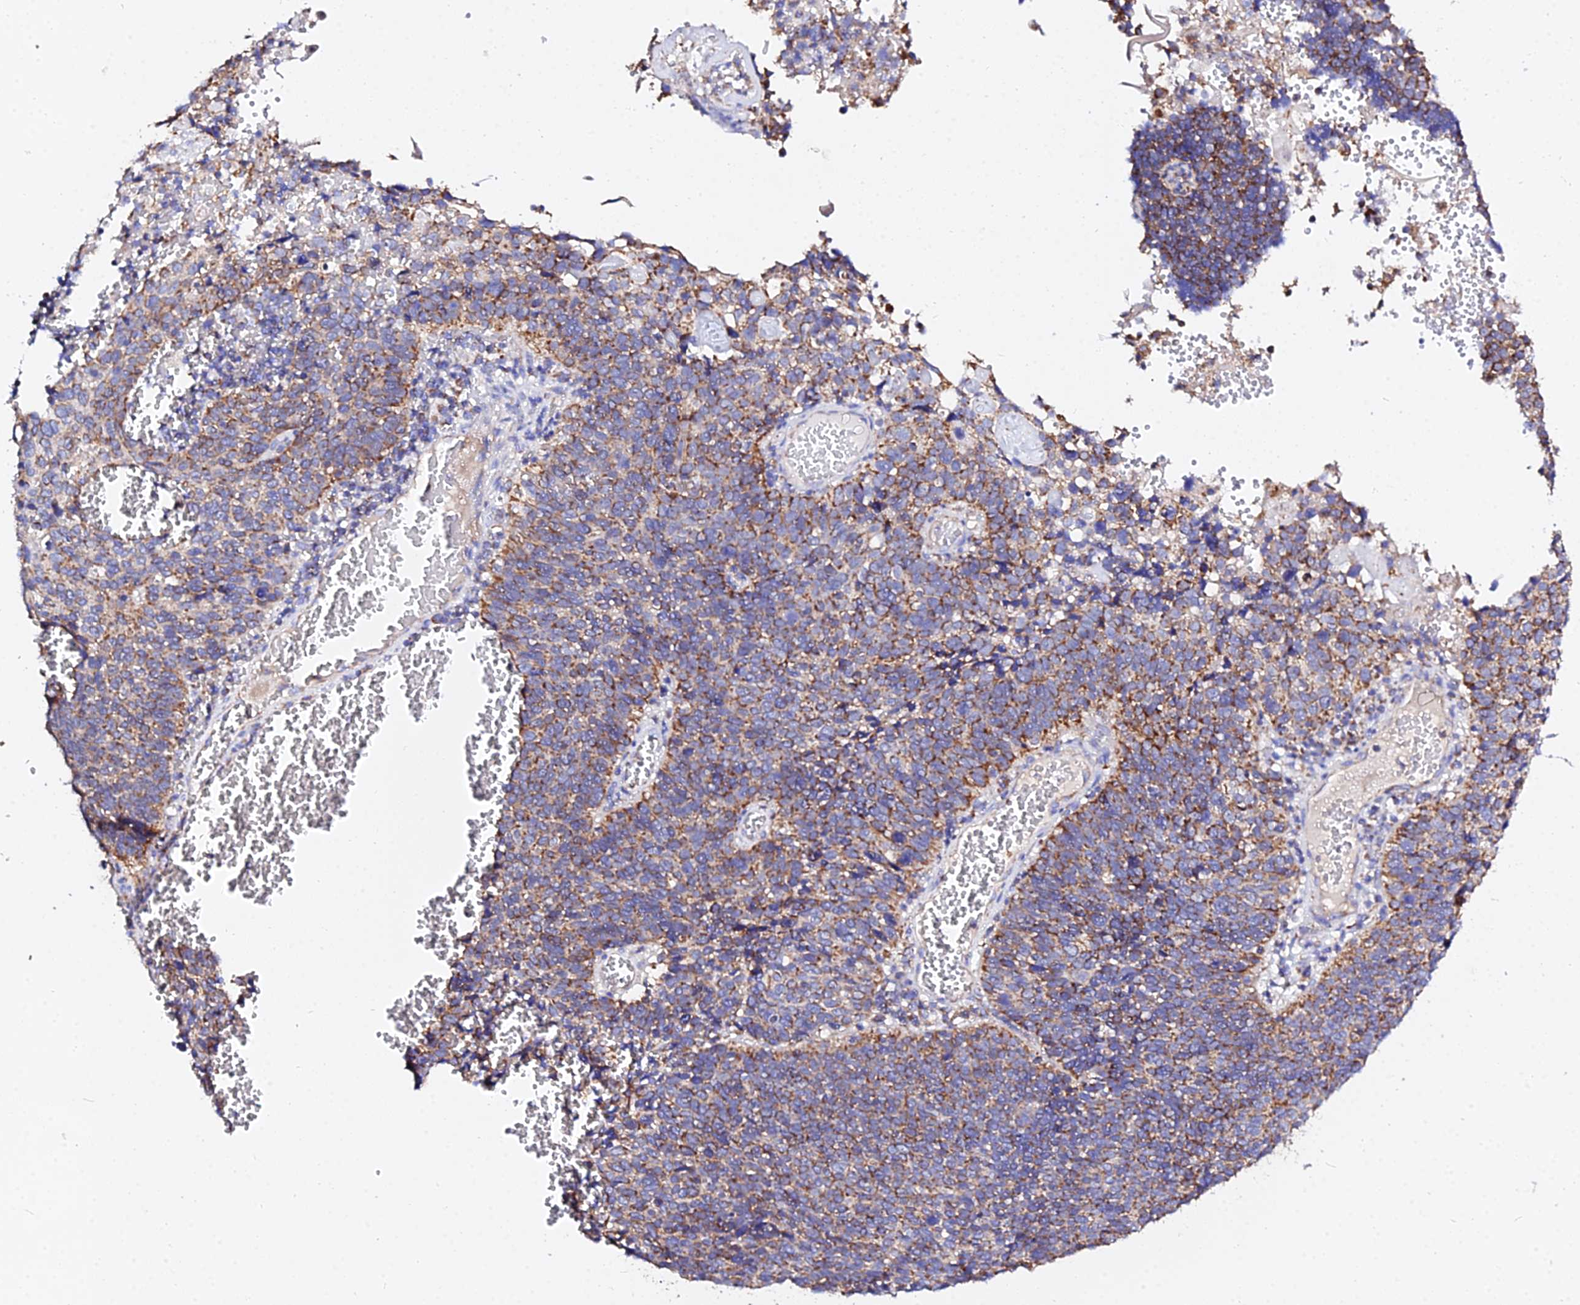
{"staining": {"intensity": "moderate", "quantity": ">75%", "location": "cytoplasmic/membranous"}, "tissue": "cervical cancer", "cell_type": "Tumor cells", "image_type": "cancer", "snomed": [{"axis": "morphology", "description": "Squamous cell carcinoma, NOS"}, {"axis": "topography", "description": "Cervix"}], "caption": "Cervical cancer (squamous cell carcinoma) was stained to show a protein in brown. There is medium levels of moderate cytoplasmic/membranous expression in approximately >75% of tumor cells.", "gene": "ZNF573", "patient": {"sex": "female", "age": 39}}